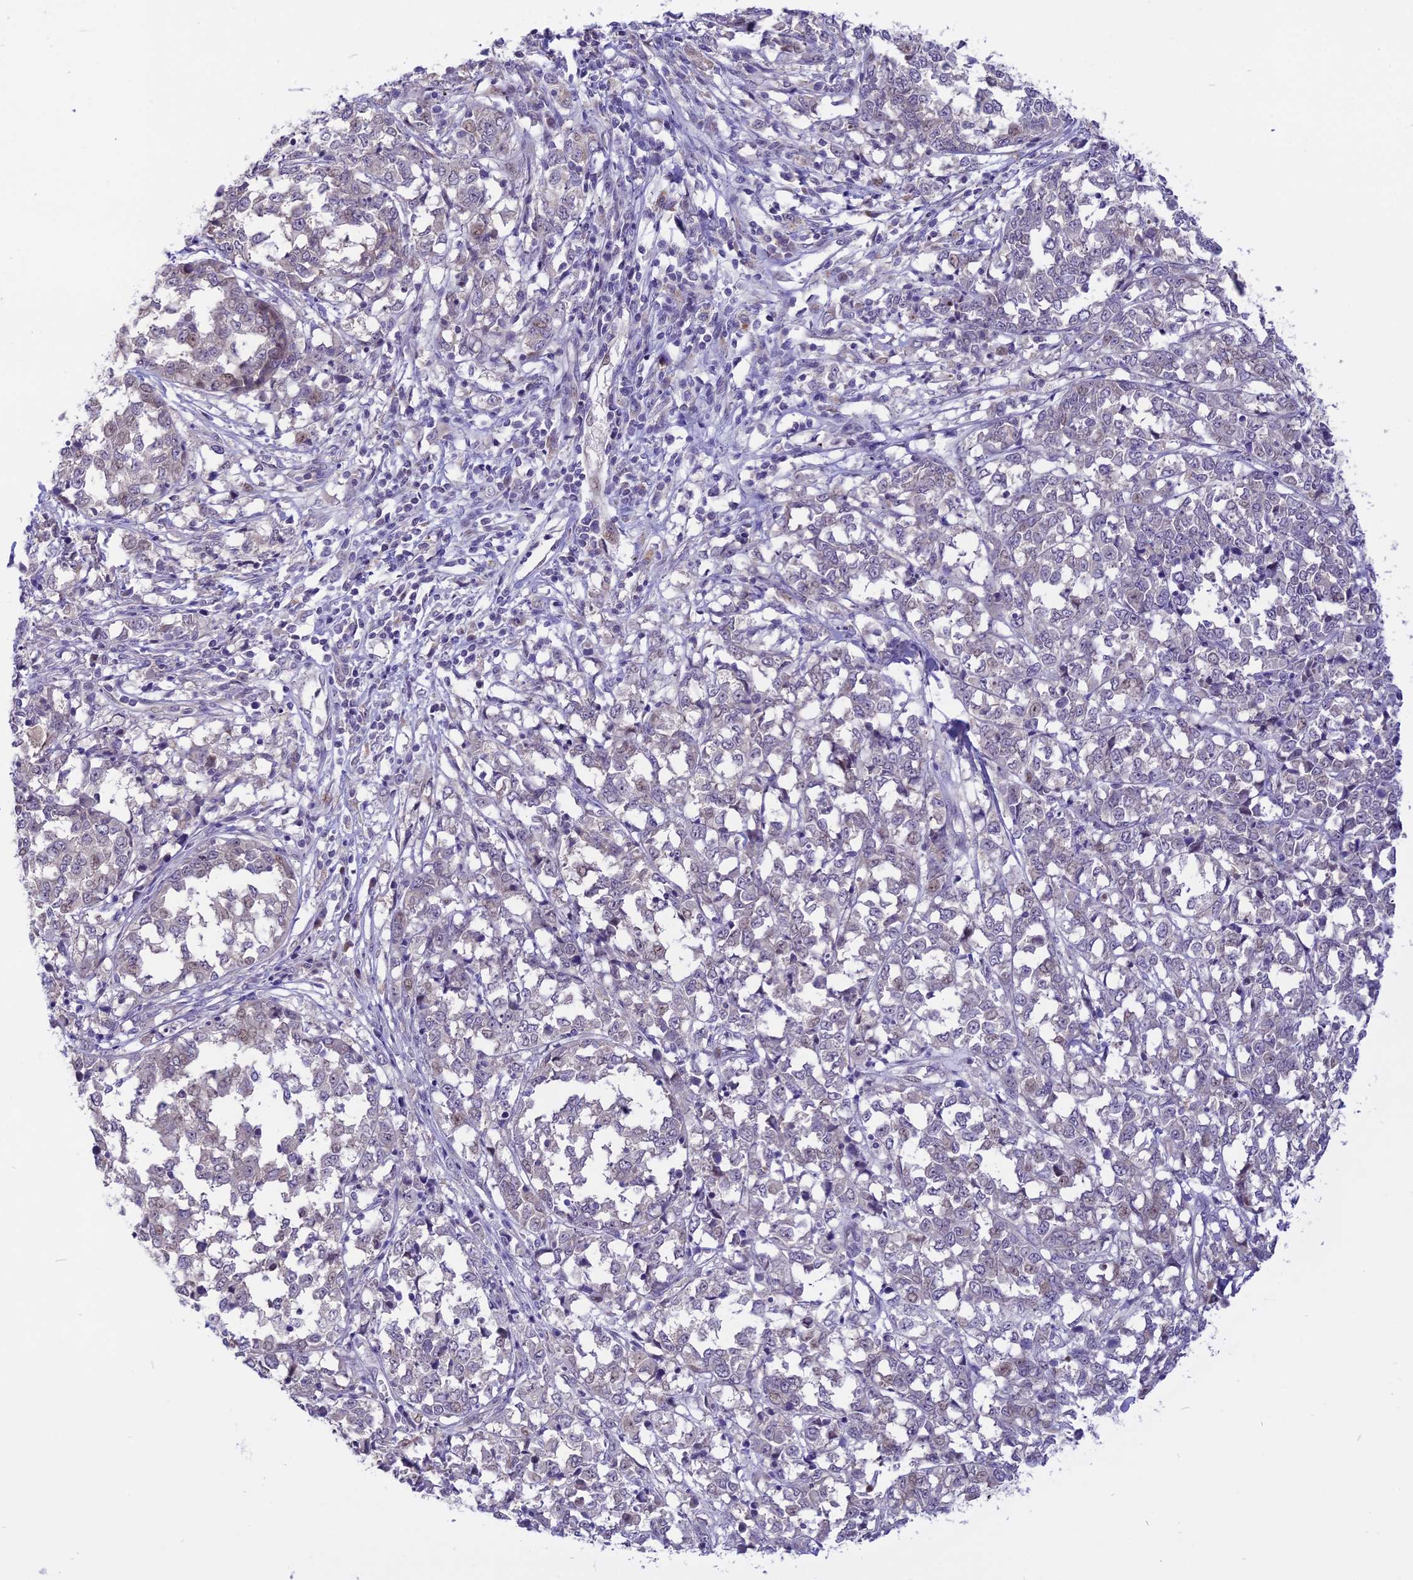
{"staining": {"intensity": "negative", "quantity": "none", "location": "none"}, "tissue": "melanoma", "cell_type": "Tumor cells", "image_type": "cancer", "snomed": [{"axis": "morphology", "description": "Malignant melanoma, NOS"}, {"axis": "topography", "description": "Skin"}], "caption": "This is an immunohistochemistry (IHC) micrograph of human melanoma. There is no staining in tumor cells.", "gene": "ZNF837", "patient": {"sex": "female", "age": 72}}